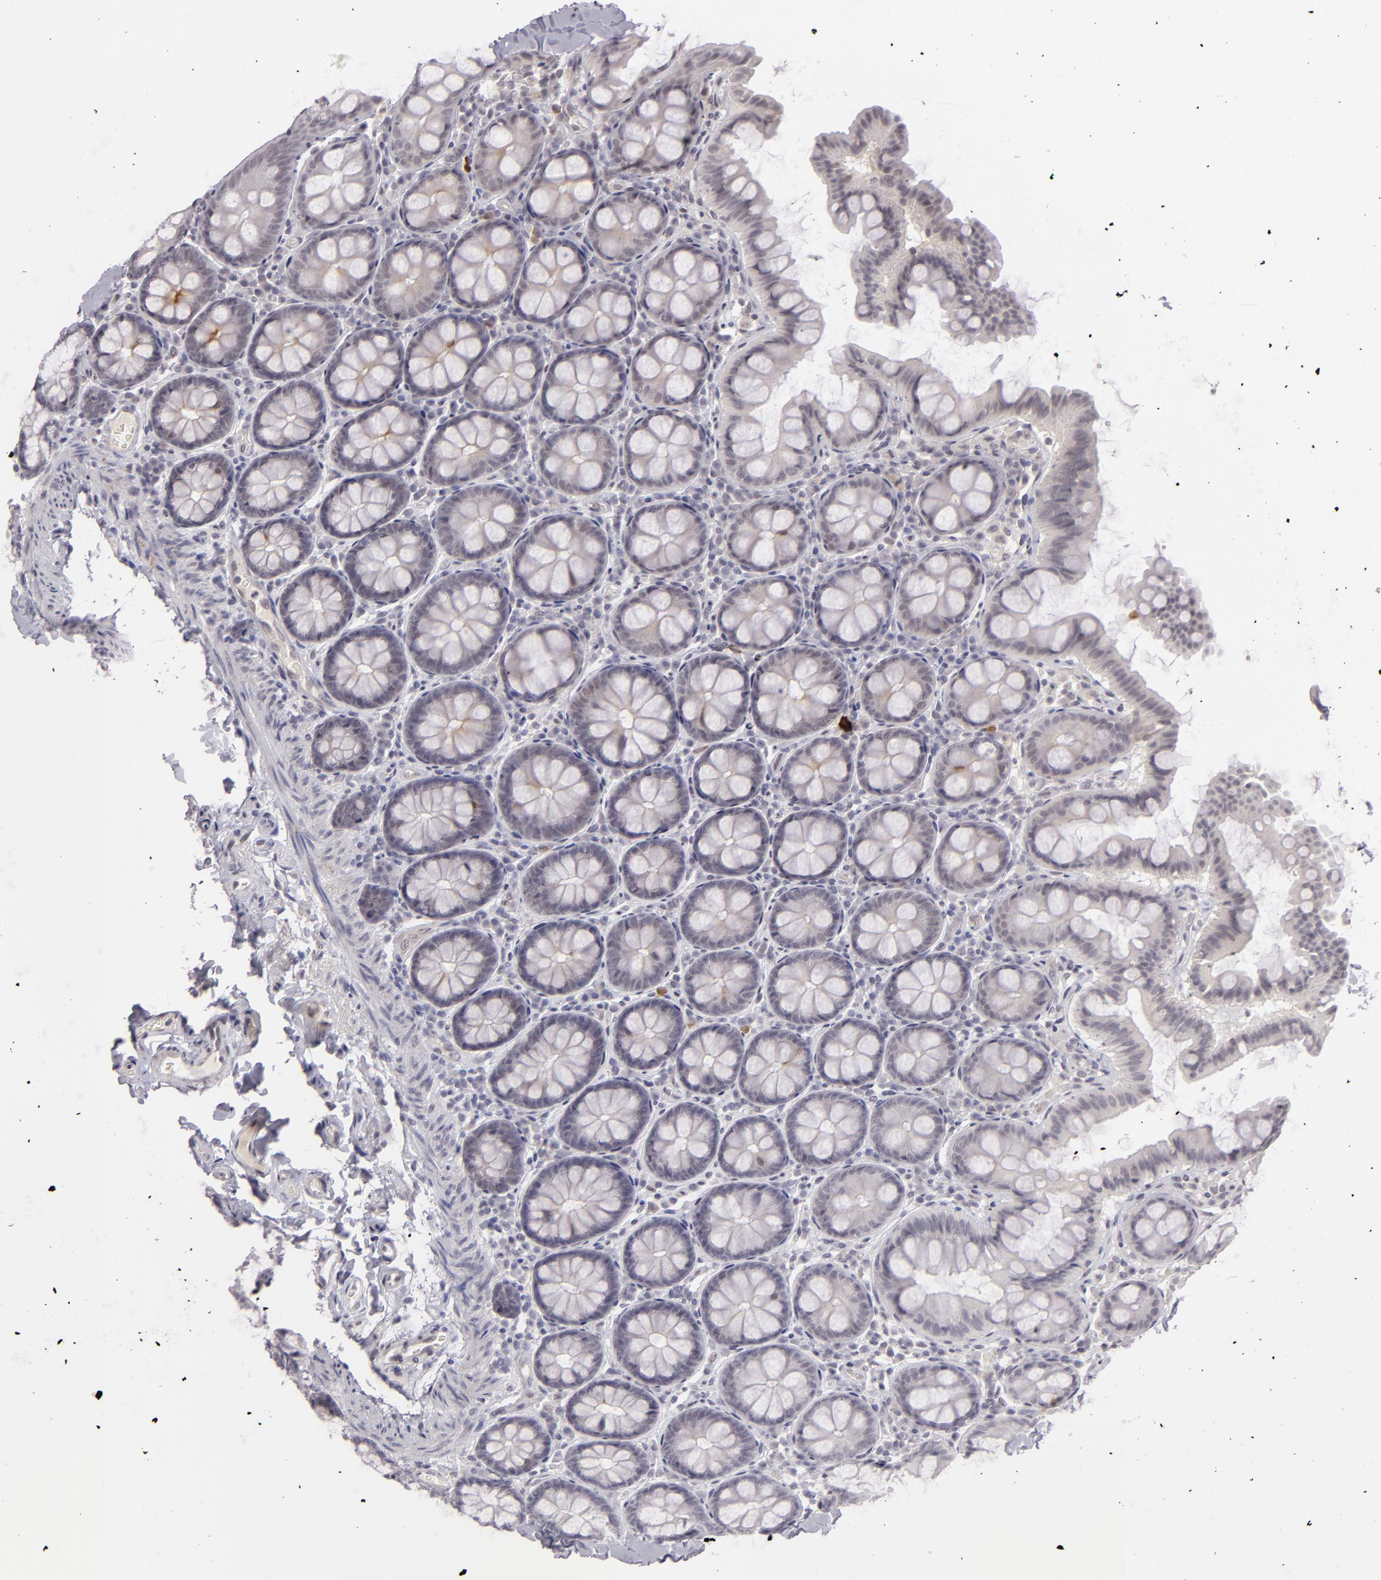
{"staining": {"intensity": "negative", "quantity": "none", "location": "none"}, "tissue": "colon", "cell_type": "Endothelial cells", "image_type": "normal", "snomed": [{"axis": "morphology", "description": "Normal tissue, NOS"}, {"axis": "topography", "description": "Colon"}], "caption": "Immunohistochemistry of benign colon demonstrates no staining in endothelial cells.", "gene": "ZNF205", "patient": {"sex": "female", "age": 61}}